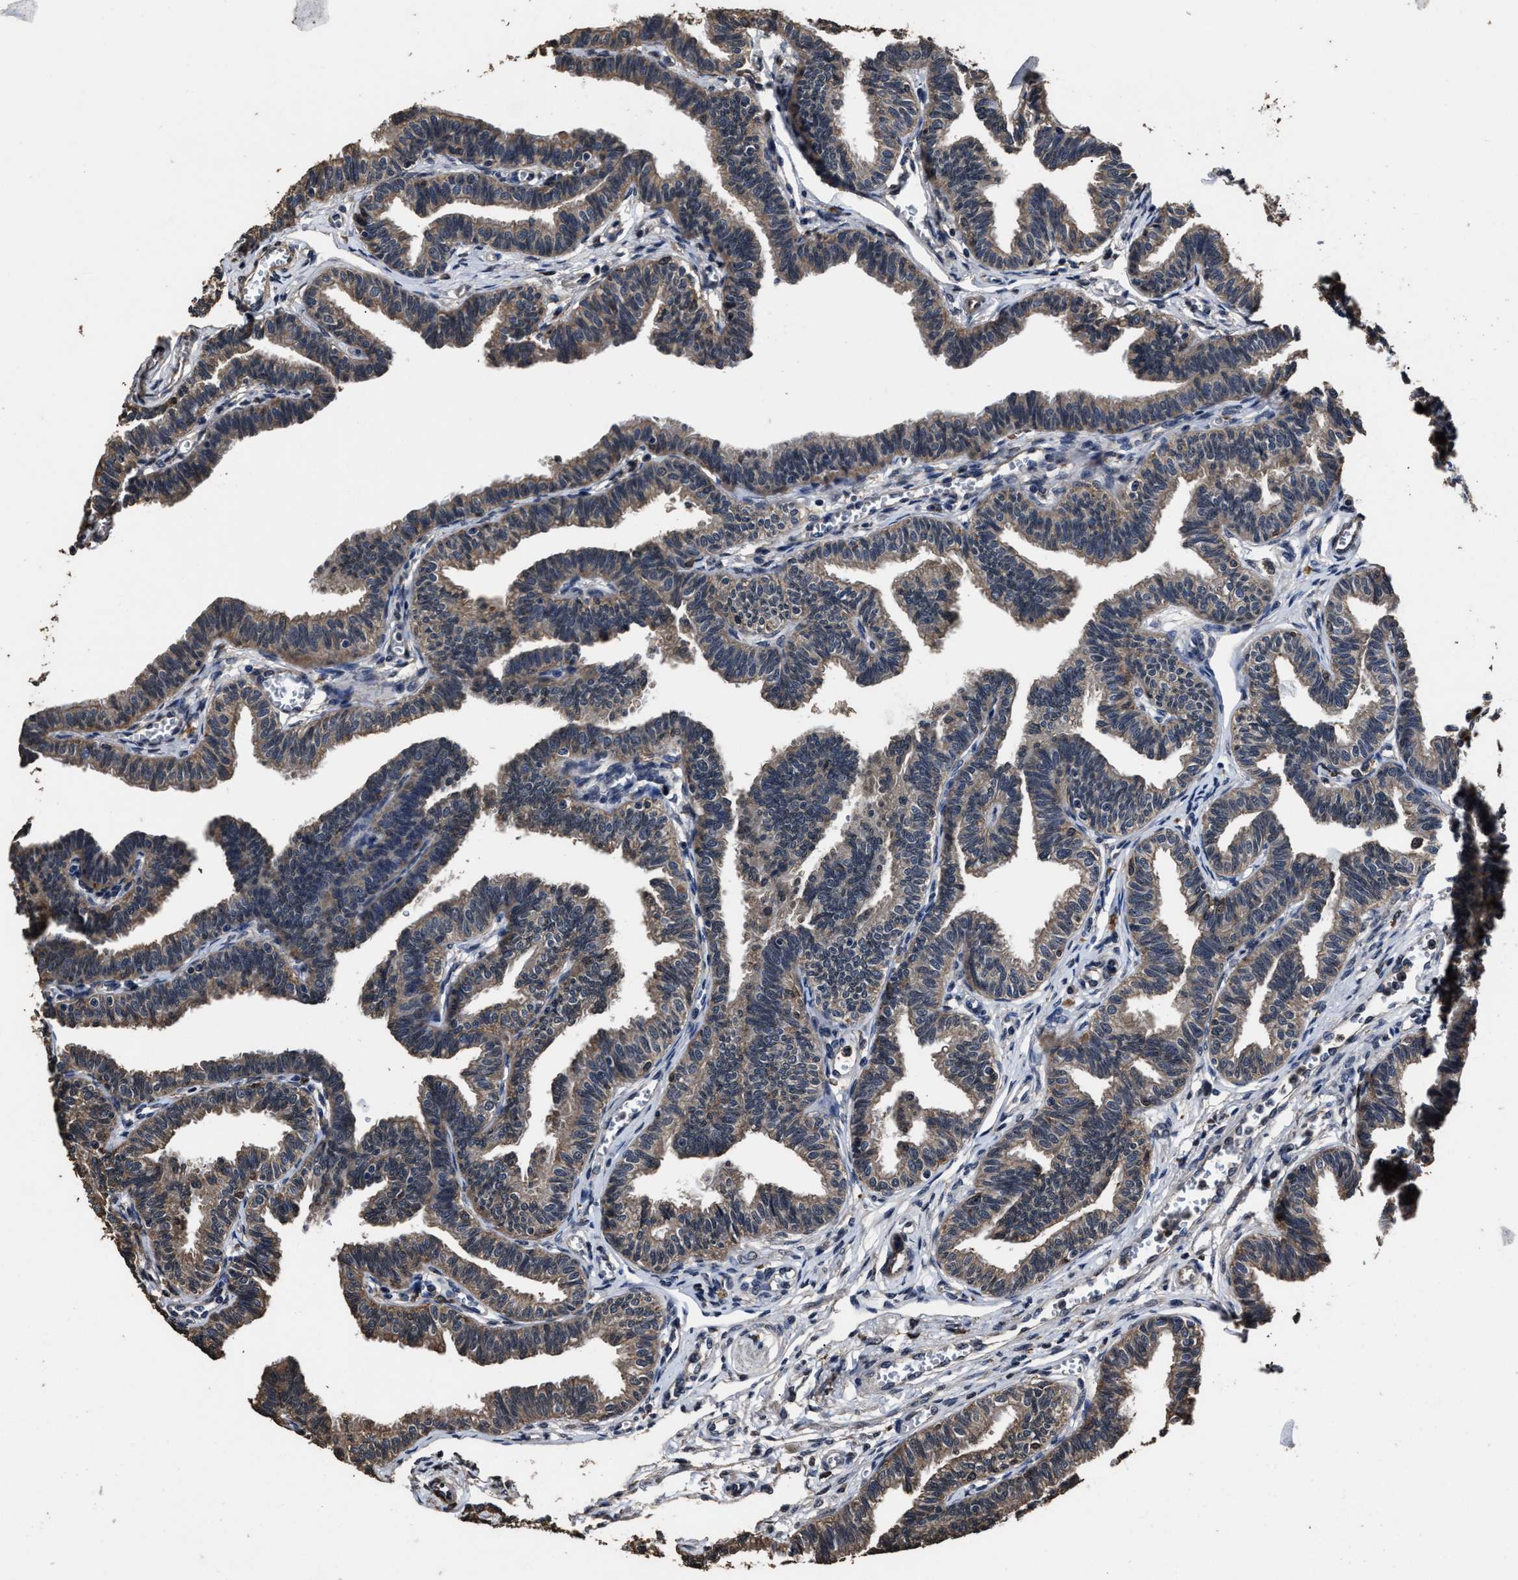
{"staining": {"intensity": "weak", "quantity": ">75%", "location": "cytoplasmic/membranous"}, "tissue": "fallopian tube", "cell_type": "Glandular cells", "image_type": "normal", "snomed": [{"axis": "morphology", "description": "Normal tissue, NOS"}, {"axis": "topography", "description": "Fallopian tube"}, {"axis": "topography", "description": "Ovary"}], "caption": "Weak cytoplasmic/membranous positivity is seen in about >75% of glandular cells in normal fallopian tube. (Brightfield microscopy of DAB IHC at high magnification).", "gene": "RSBN1L", "patient": {"sex": "female", "age": 23}}